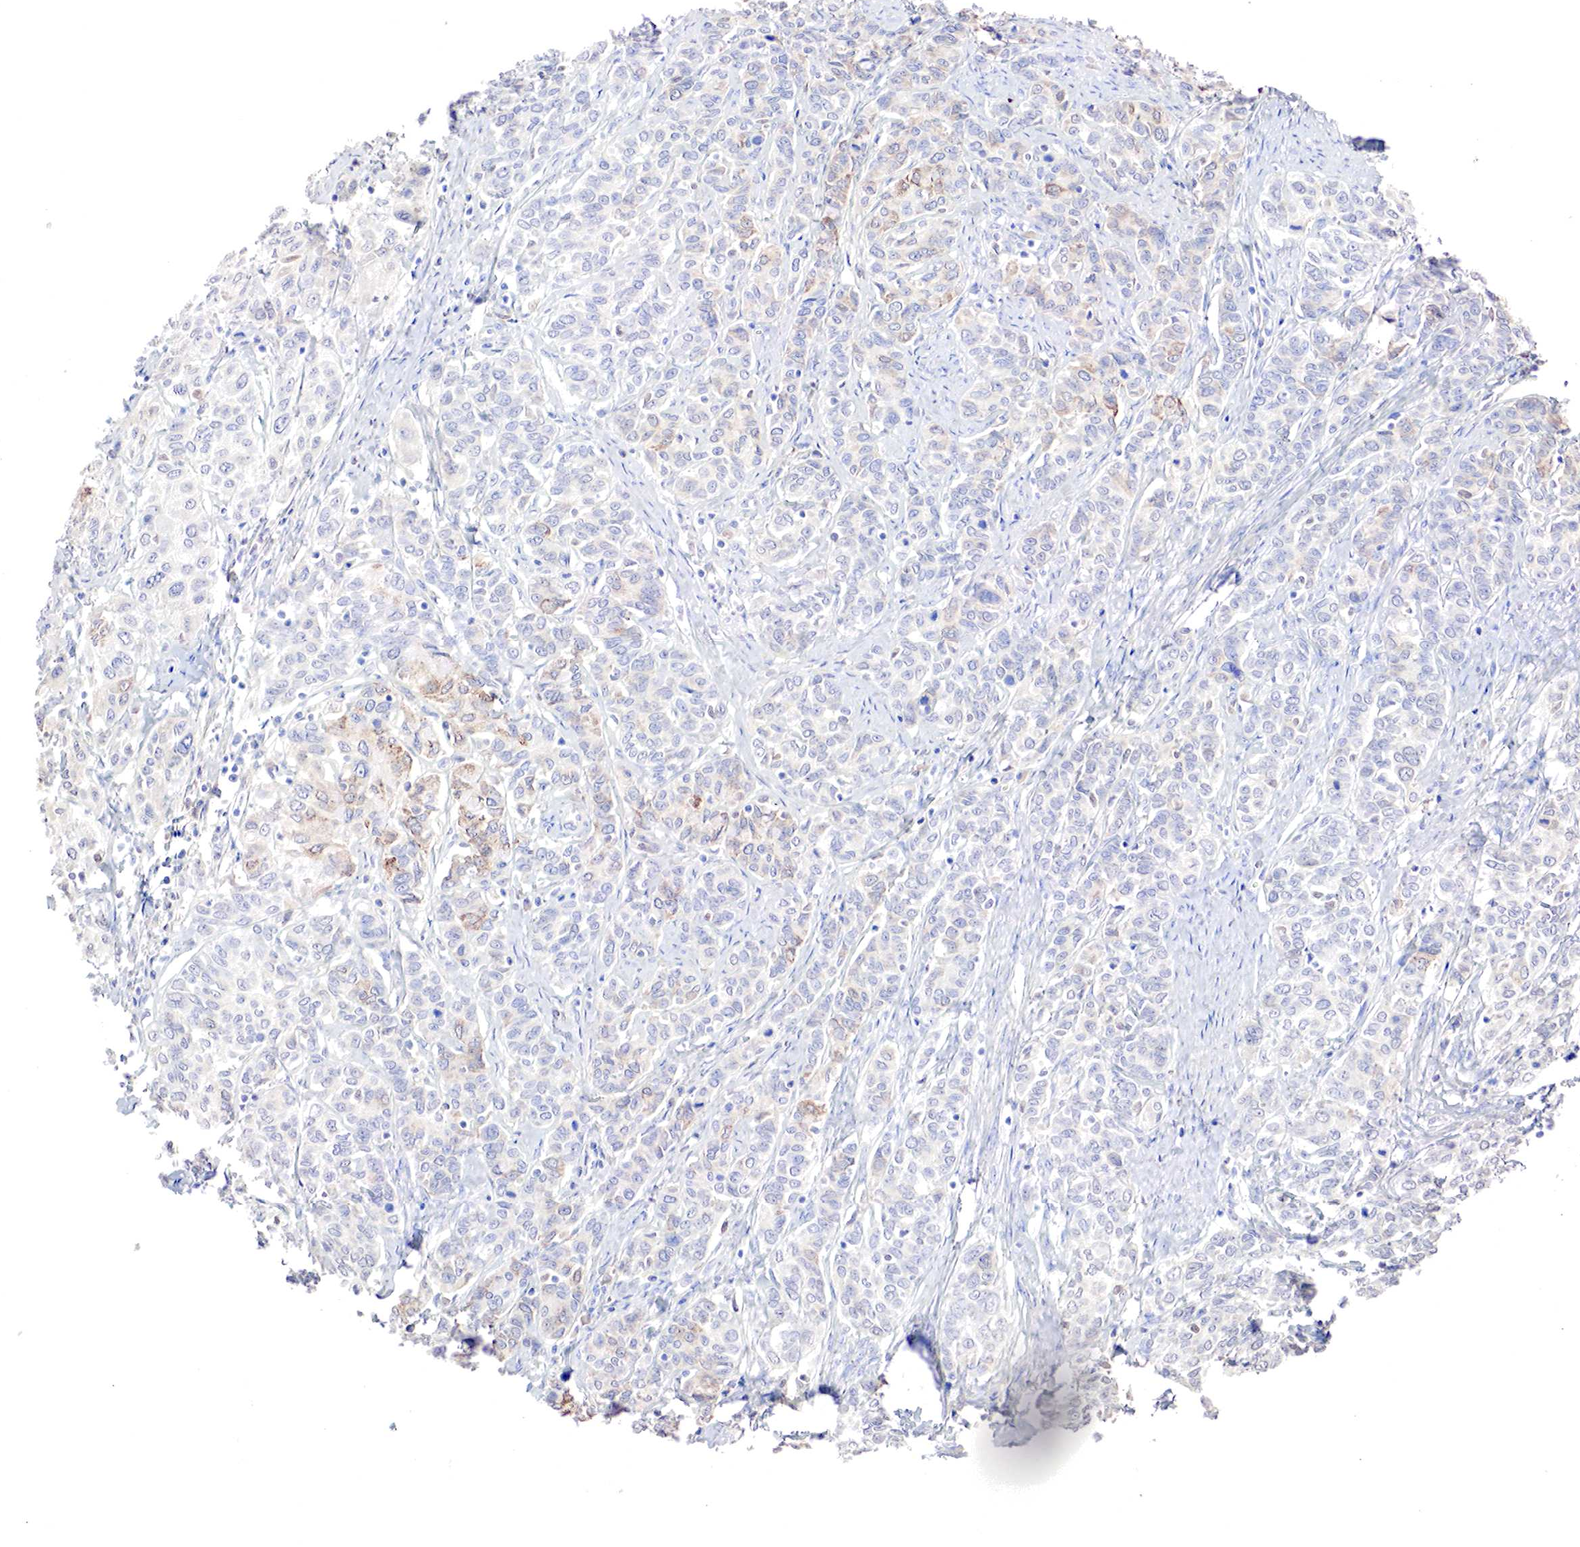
{"staining": {"intensity": "weak", "quantity": "<25%", "location": "cytoplasmic/membranous"}, "tissue": "cervical cancer", "cell_type": "Tumor cells", "image_type": "cancer", "snomed": [{"axis": "morphology", "description": "Squamous cell carcinoma, NOS"}, {"axis": "topography", "description": "Cervix"}], "caption": "Immunohistochemical staining of human cervical squamous cell carcinoma demonstrates no significant expression in tumor cells.", "gene": "GATA1", "patient": {"sex": "female", "age": 38}}